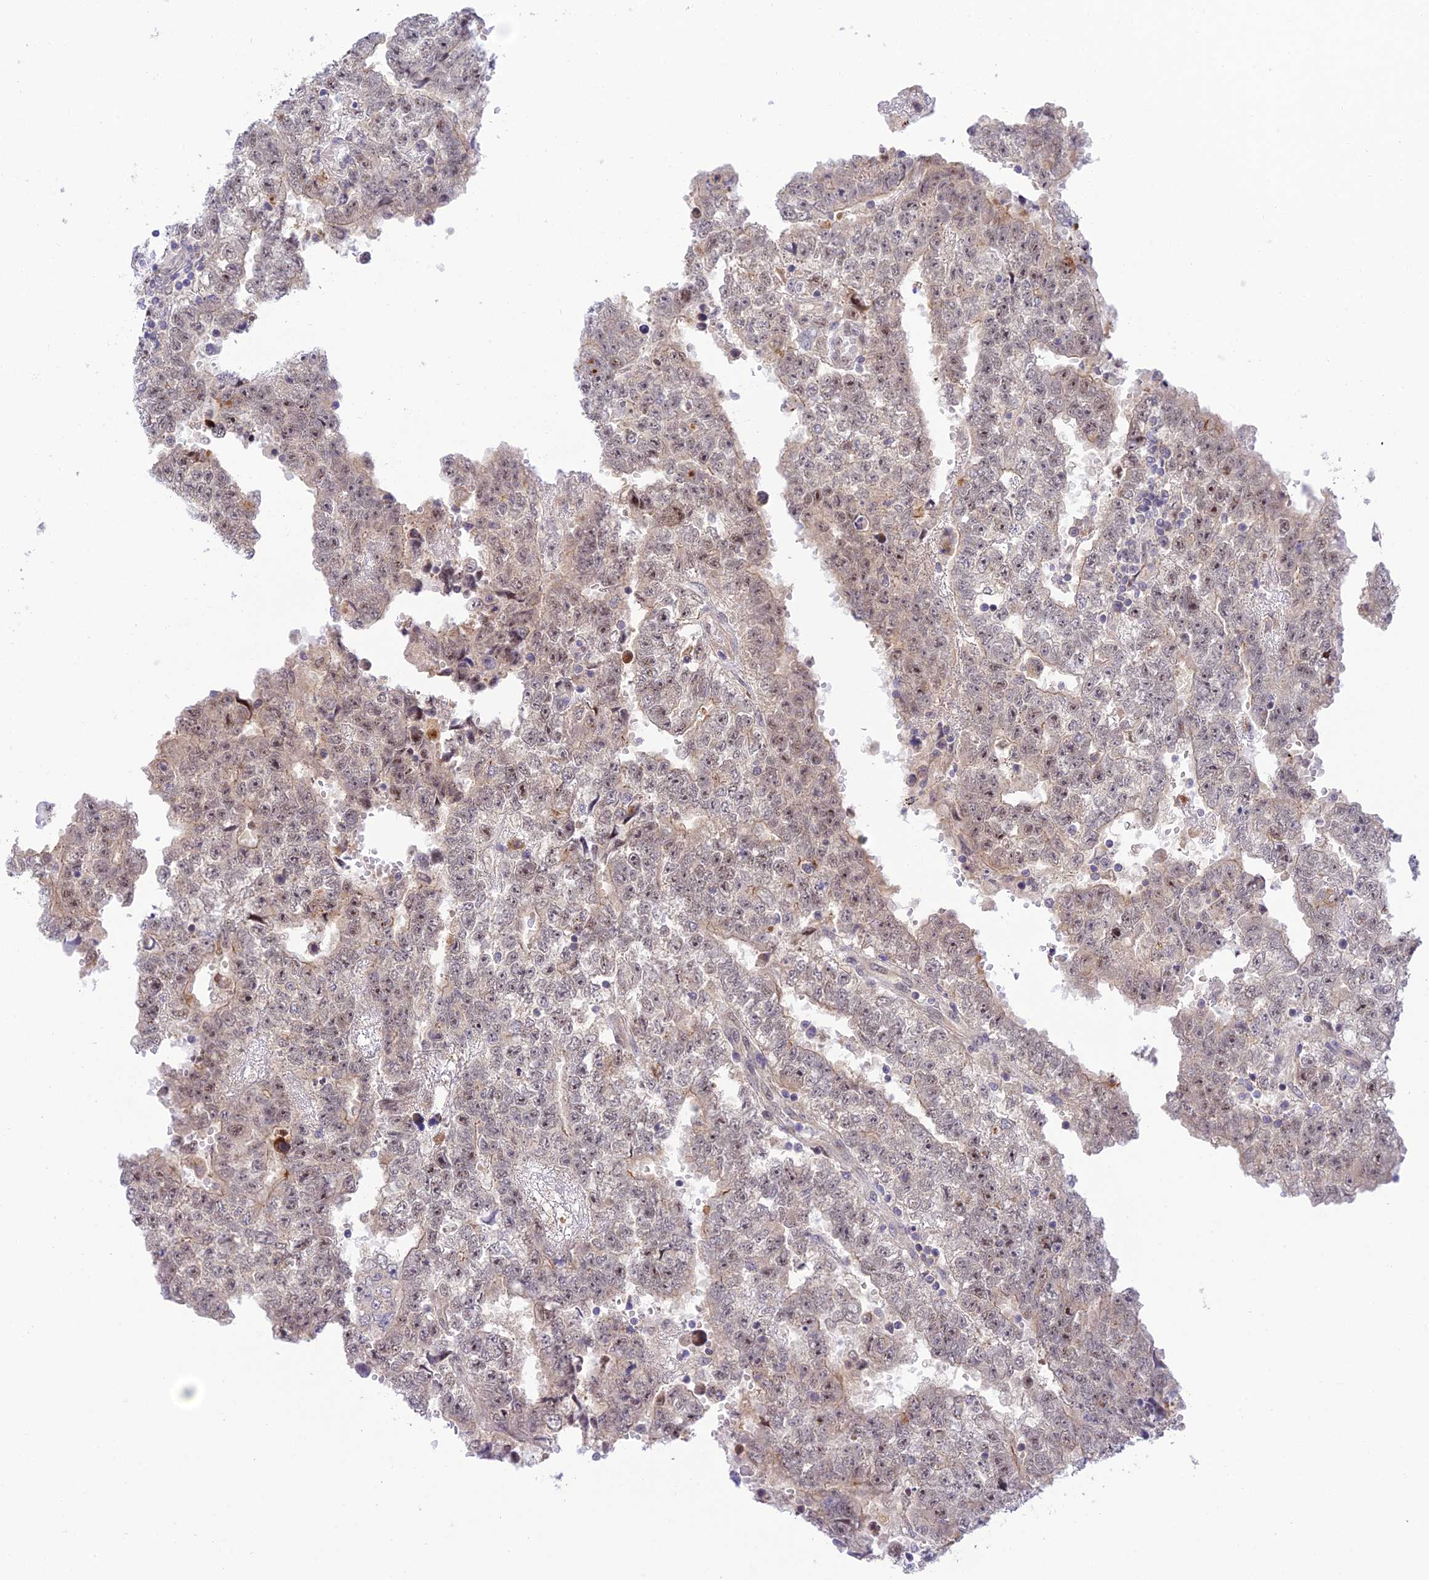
{"staining": {"intensity": "weak", "quantity": "<25%", "location": "nuclear"}, "tissue": "testis cancer", "cell_type": "Tumor cells", "image_type": "cancer", "snomed": [{"axis": "morphology", "description": "Carcinoma, Embryonal, NOS"}, {"axis": "topography", "description": "Testis"}], "caption": "A high-resolution photomicrograph shows IHC staining of embryonal carcinoma (testis), which demonstrates no significant positivity in tumor cells. (Brightfield microscopy of DAB (3,3'-diaminobenzidine) immunohistochemistry at high magnification).", "gene": "ZNF584", "patient": {"sex": "male", "age": 25}}